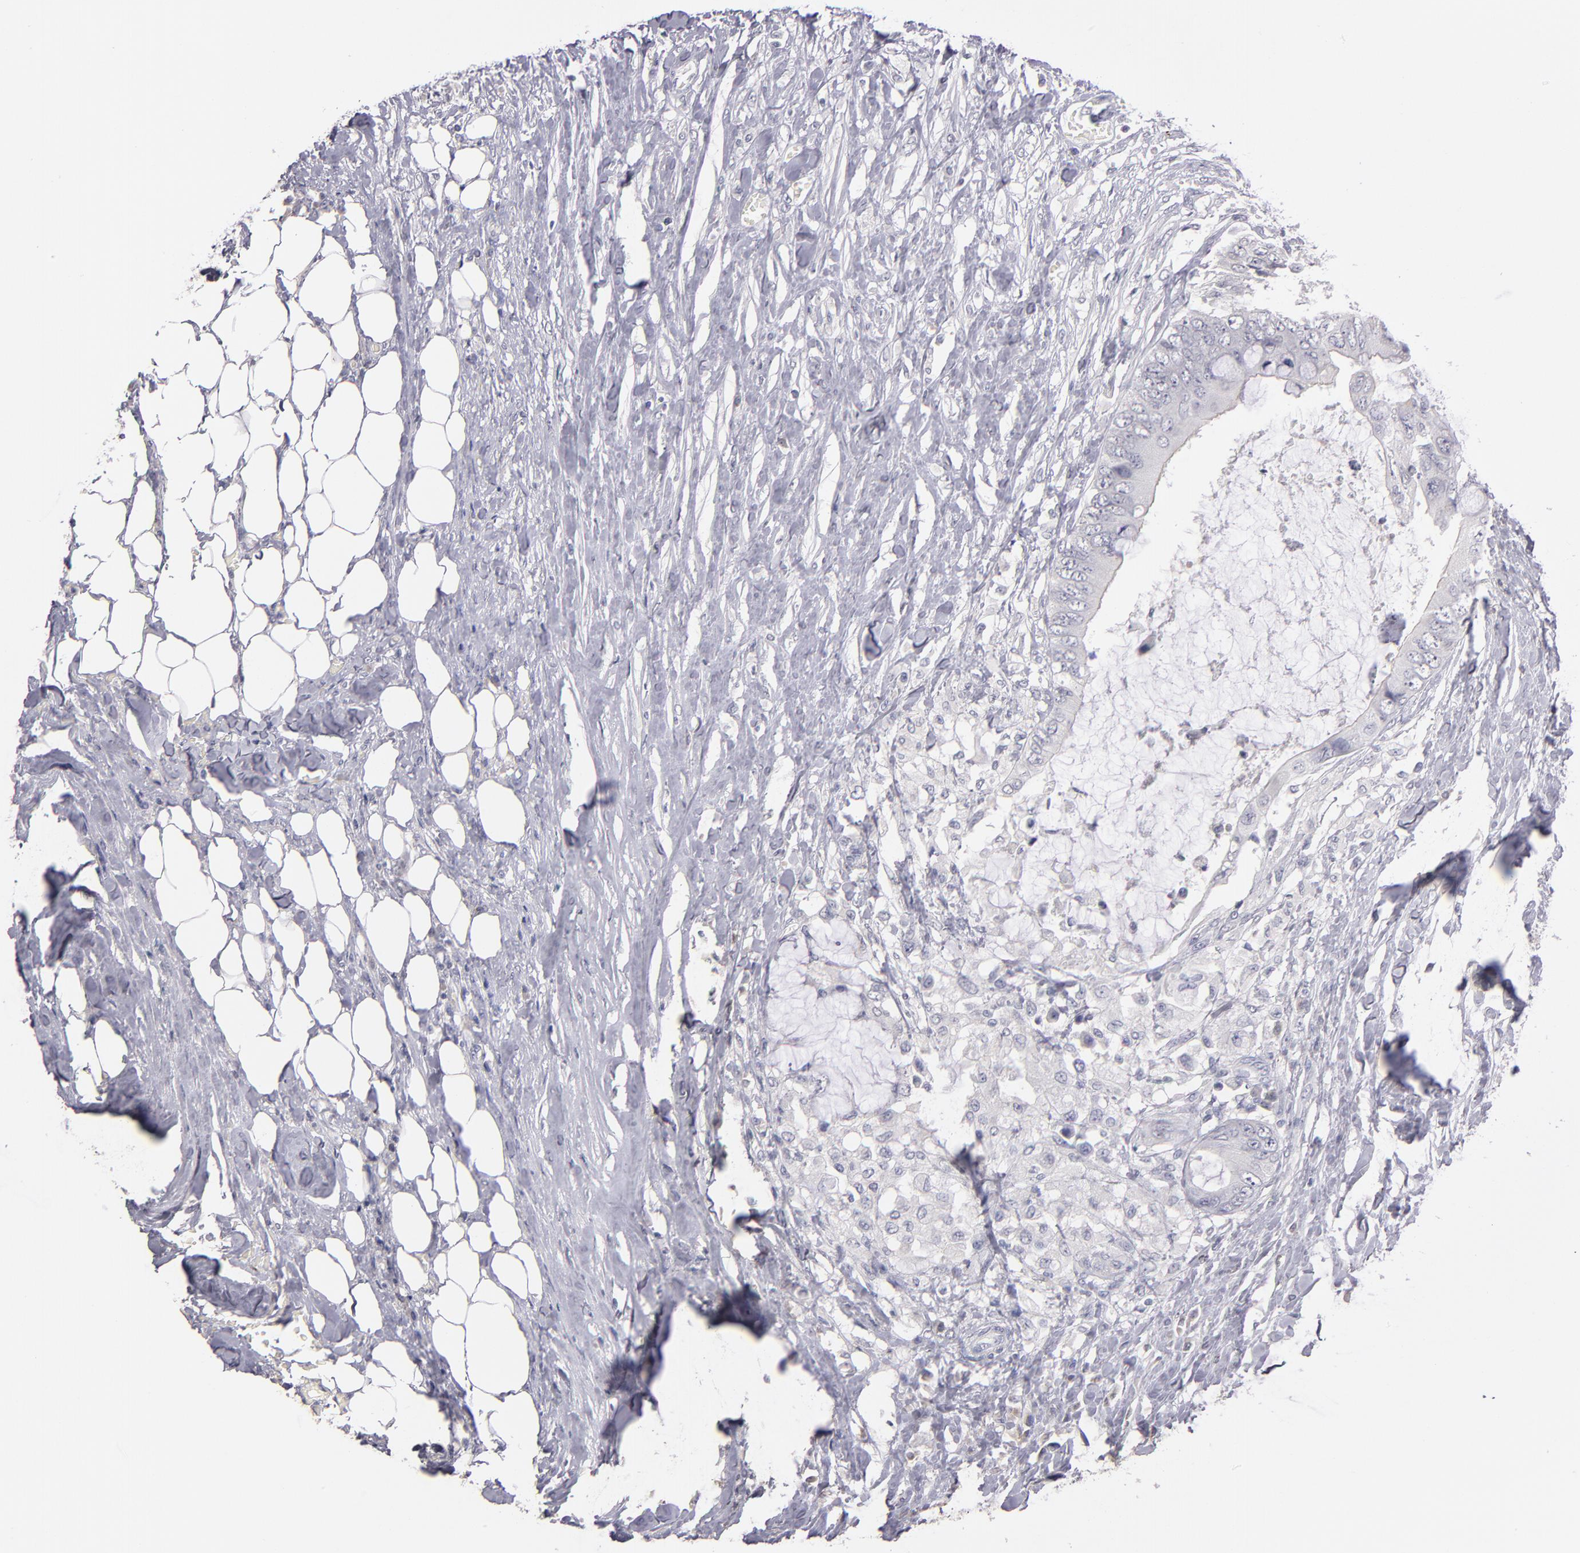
{"staining": {"intensity": "negative", "quantity": "none", "location": "none"}, "tissue": "colorectal cancer", "cell_type": "Tumor cells", "image_type": "cancer", "snomed": [{"axis": "morphology", "description": "Normal tissue, NOS"}, {"axis": "morphology", "description": "Adenocarcinoma, NOS"}, {"axis": "topography", "description": "Rectum"}, {"axis": "topography", "description": "Peripheral nerve tissue"}], "caption": "Colorectal adenocarcinoma was stained to show a protein in brown. There is no significant positivity in tumor cells.", "gene": "SOX10", "patient": {"sex": "female", "age": 77}}